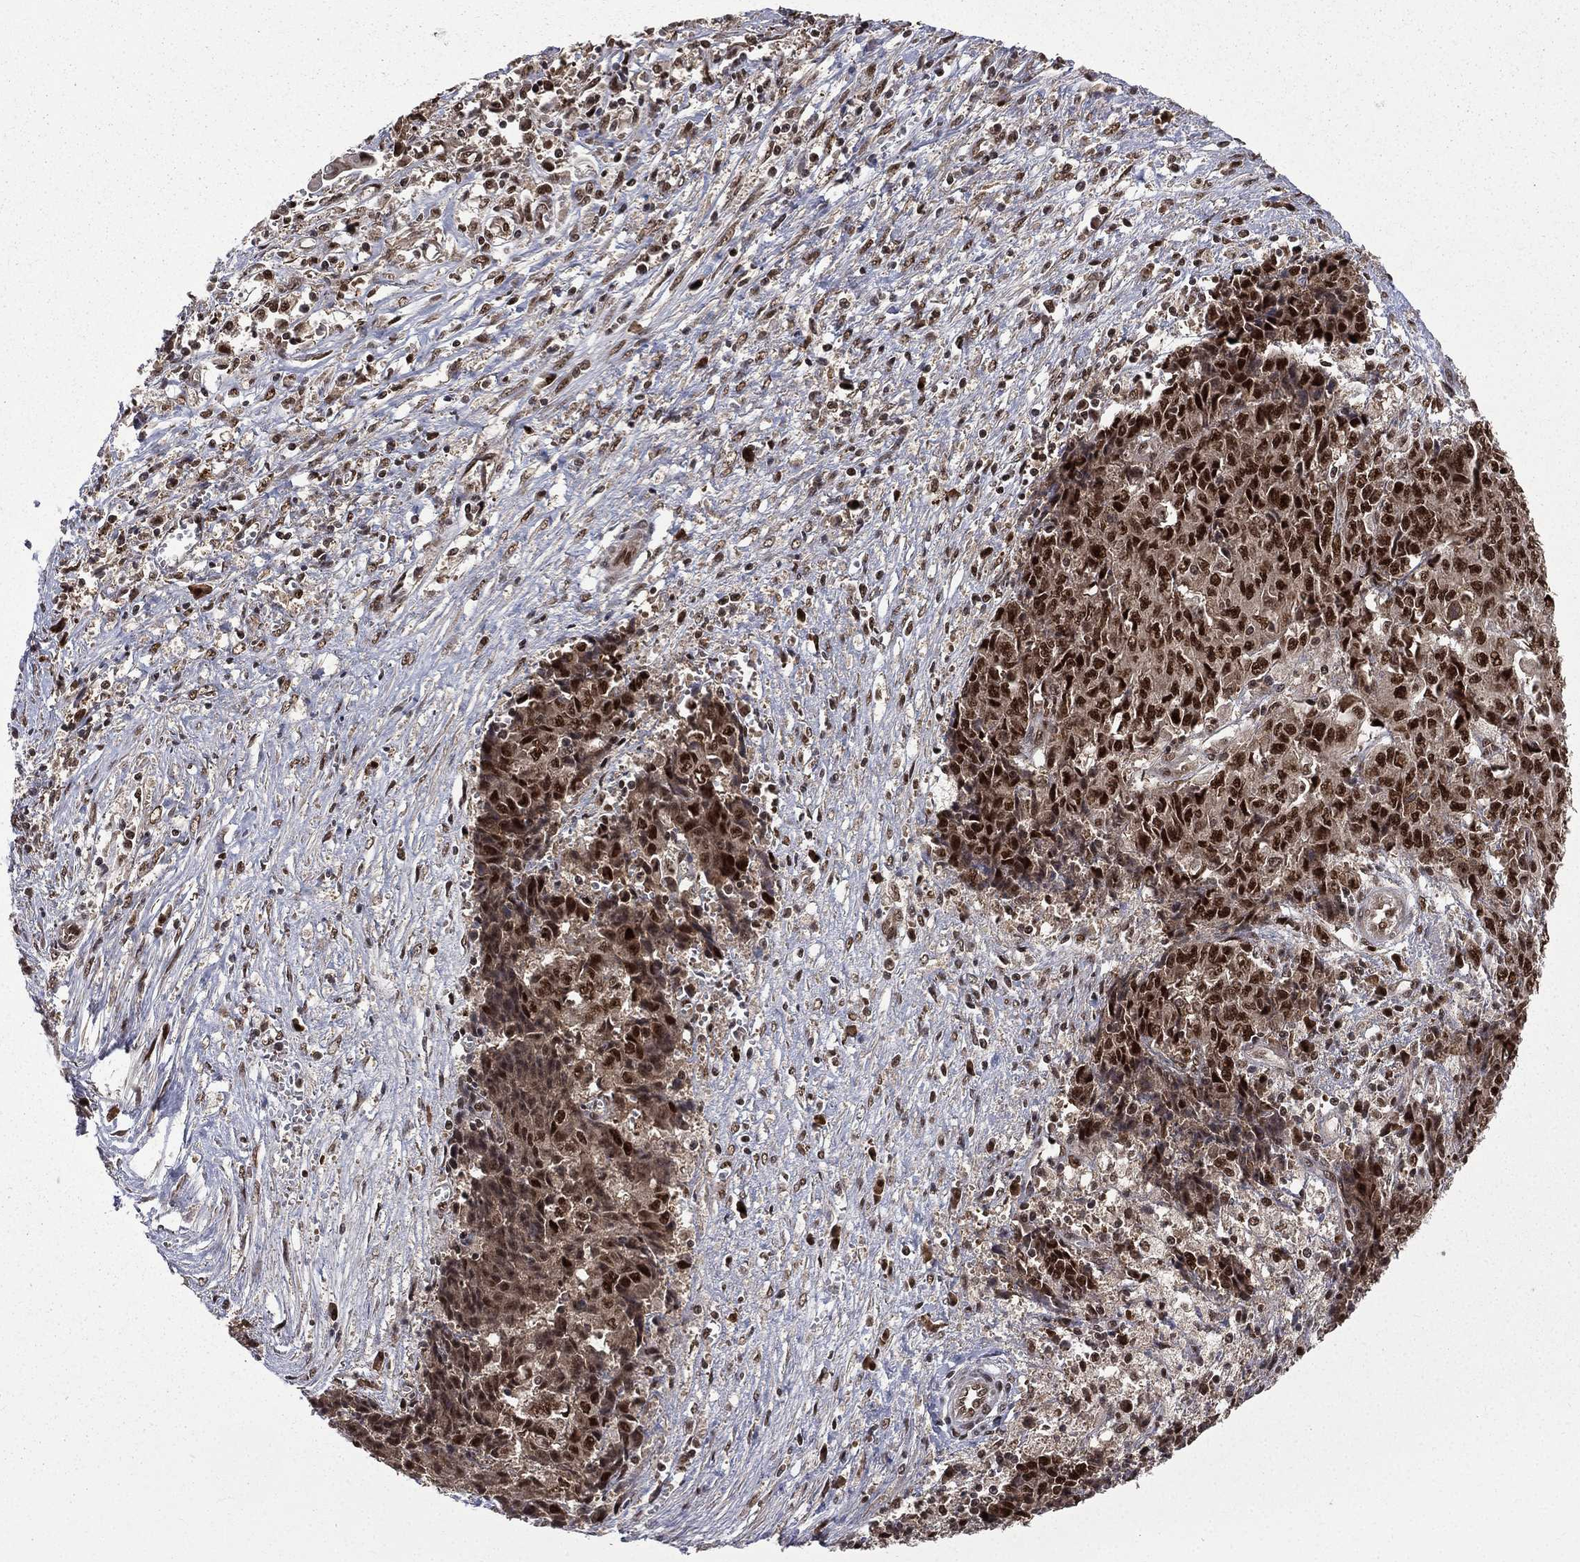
{"staining": {"intensity": "strong", "quantity": "25%-75%", "location": "nuclear"}, "tissue": "ovarian cancer", "cell_type": "Tumor cells", "image_type": "cancer", "snomed": [{"axis": "morphology", "description": "Carcinoma, endometroid"}, {"axis": "topography", "description": "Ovary"}], "caption": "Protein staining by IHC shows strong nuclear staining in about 25%-75% of tumor cells in ovarian endometroid carcinoma. (DAB = brown stain, brightfield microscopy at high magnification).", "gene": "JMJD6", "patient": {"sex": "female", "age": 42}}